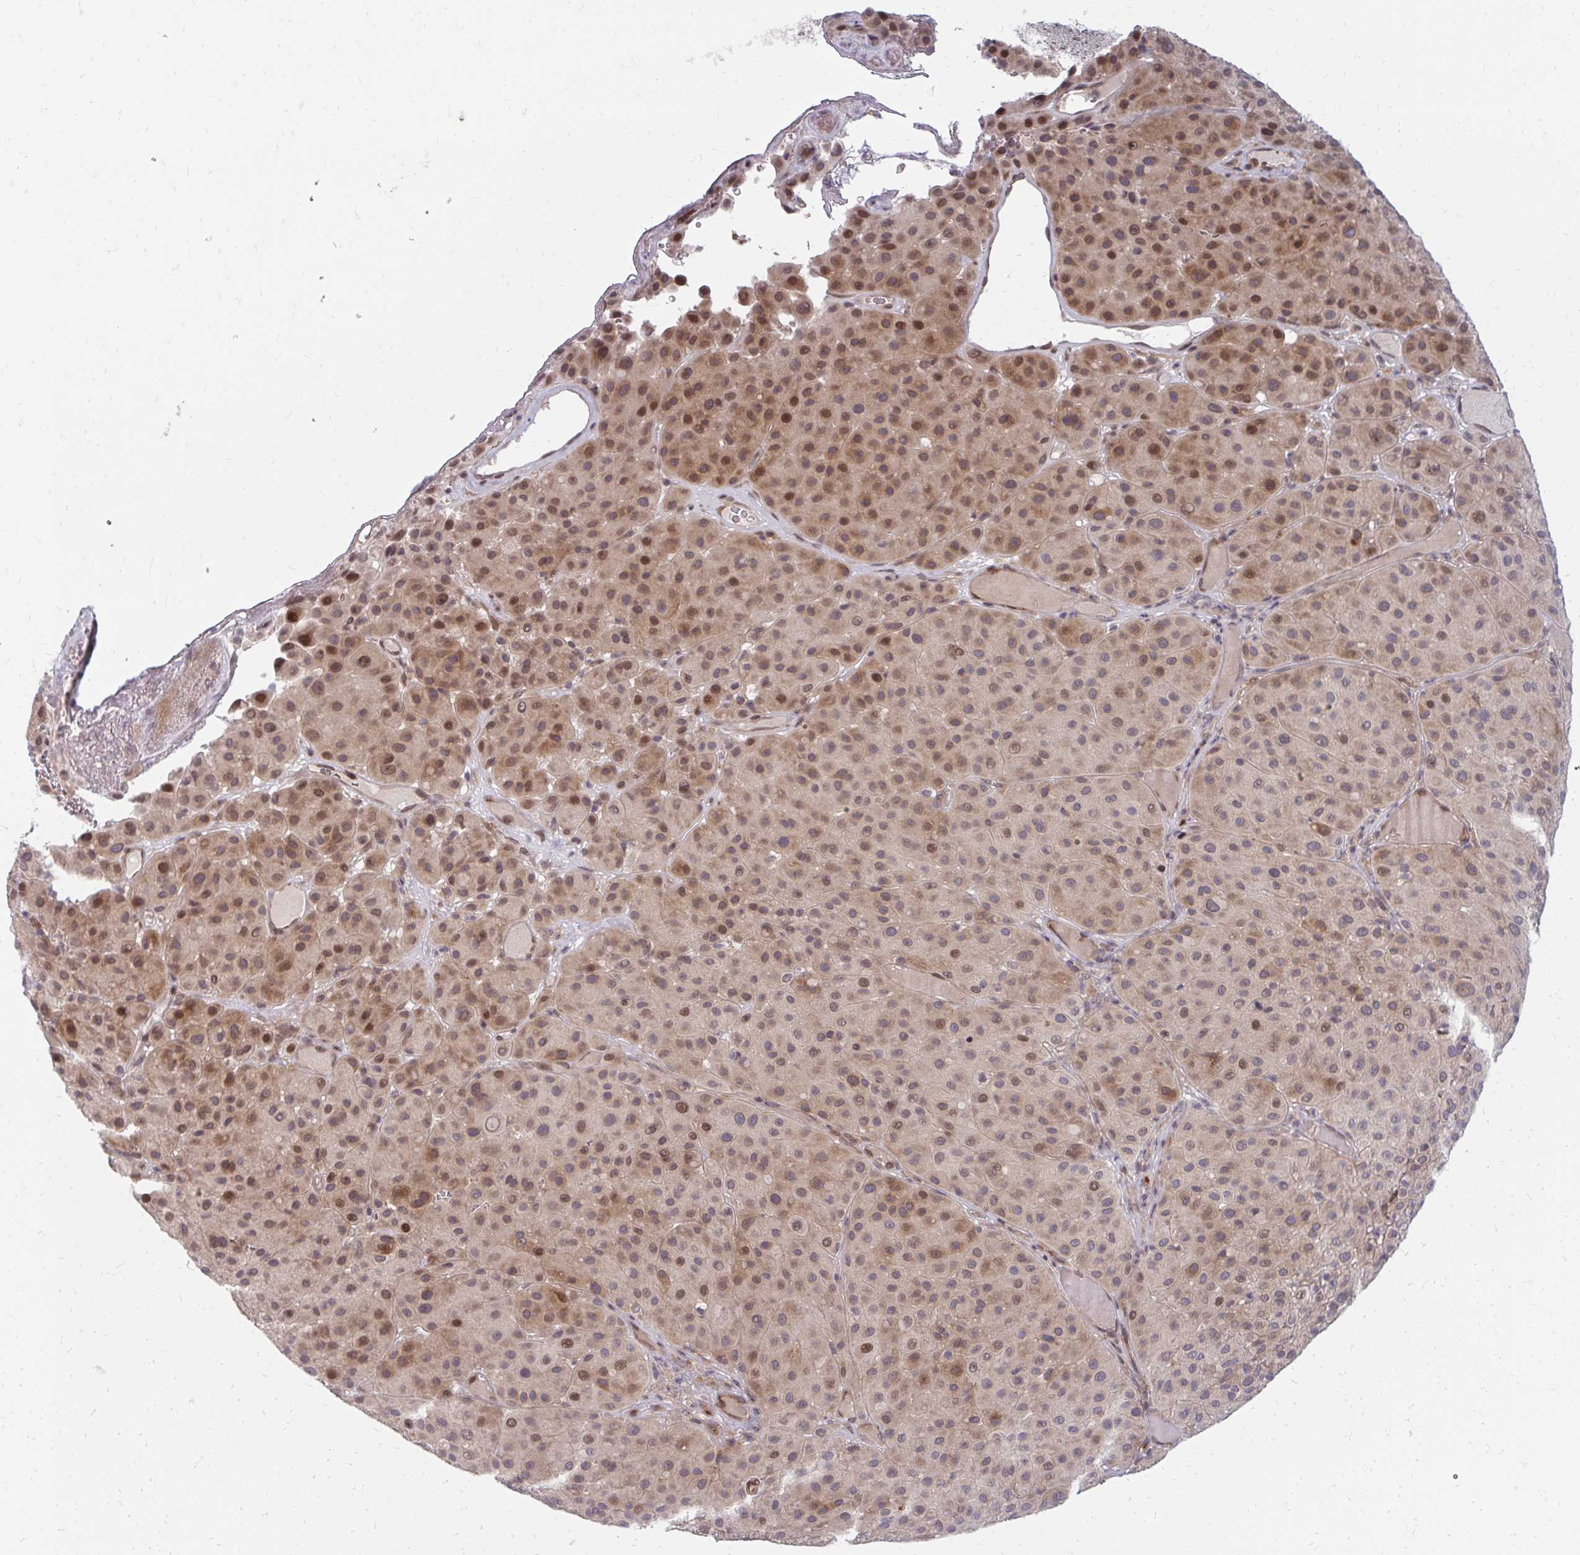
{"staining": {"intensity": "moderate", "quantity": ">75%", "location": "cytoplasmic/membranous,nuclear"}, "tissue": "melanoma", "cell_type": "Tumor cells", "image_type": "cancer", "snomed": [{"axis": "morphology", "description": "Malignant melanoma, Metastatic site"}, {"axis": "topography", "description": "Smooth muscle"}], "caption": "IHC of human malignant melanoma (metastatic site) shows medium levels of moderate cytoplasmic/membranous and nuclear staining in about >75% of tumor cells.", "gene": "ZNF285", "patient": {"sex": "male", "age": 41}}